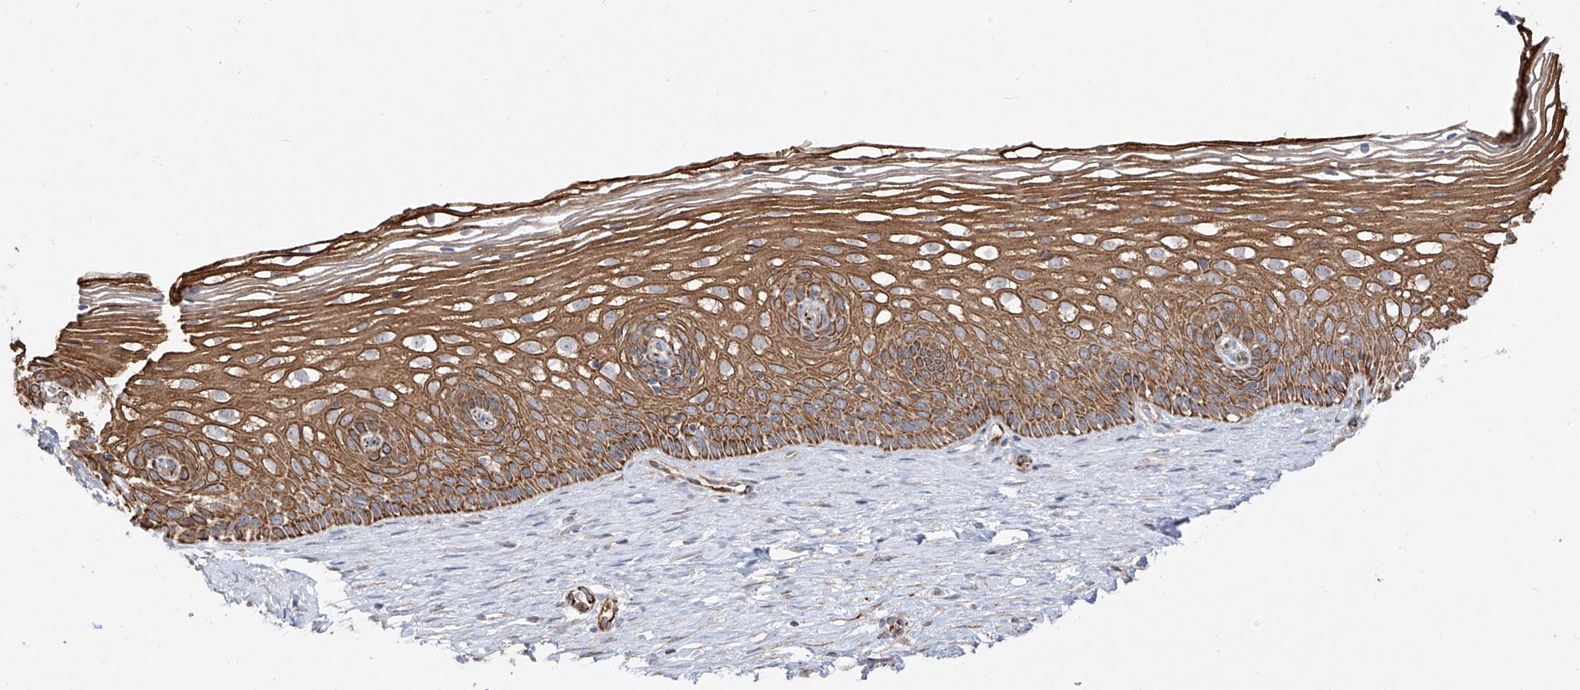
{"staining": {"intensity": "moderate", "quantity": "25%-75%", "location": "cytoplasmic/membranous"}, "tissue": "cervix", "cell_type": "Glandular cells", "image_type": "normal", "snomed": [{"axis": "morphology", "description": "Normal tissue, NOS"}, {"axis": "topography", "description": "Cervix"}], "caption": "Benign cervix was stained to show a protein in brown. There is medium levels of moderate cytoplasmic/membranous expression in about 25%-75% of glandular cells.", "gene": "DCDC2", "patient": {"sex": "female", "age": 33}}